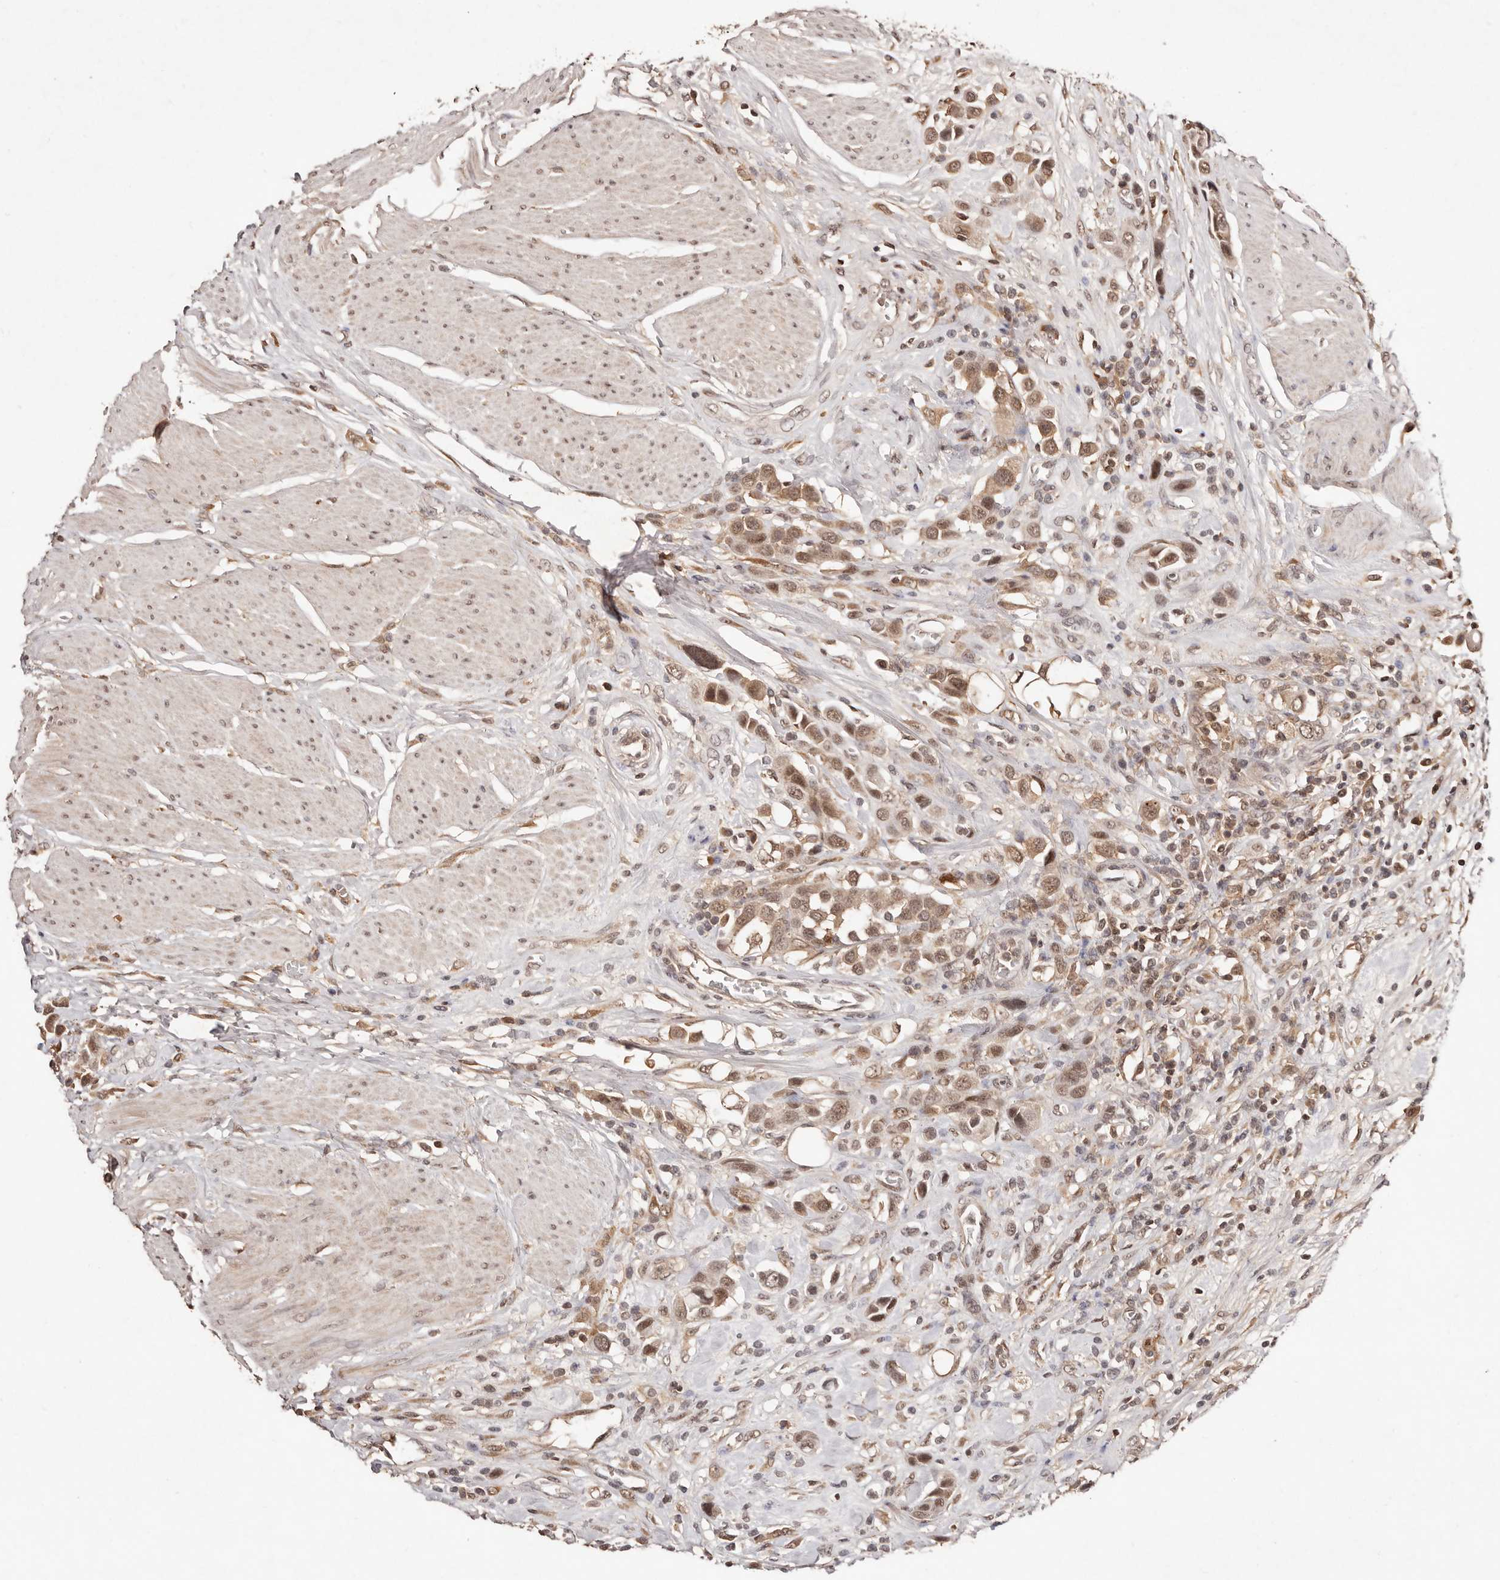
{"staining": {"intensity": "moderate", "quantity": ">75%", "location": "cytoplasmic/membranous,nuclear"}, "tissue": "urothelial cancer", "cell_type": "Tumor cells", "image_type": "cancer", "snomed": [{"axis": "morphology", "description": "Urothelial carcinoma, High grade"}, {"axis": "topography", "description": "Urinary bladder"}], "caption": "Urothelial cancer was stained to show a protein in brown. There is medium levels of moderate cytoplasmic/membranous and nuclear expression in about >75% of tumor cells.", "gene": "BICRAL", "patient": {"sex": "male", "age": 50}}